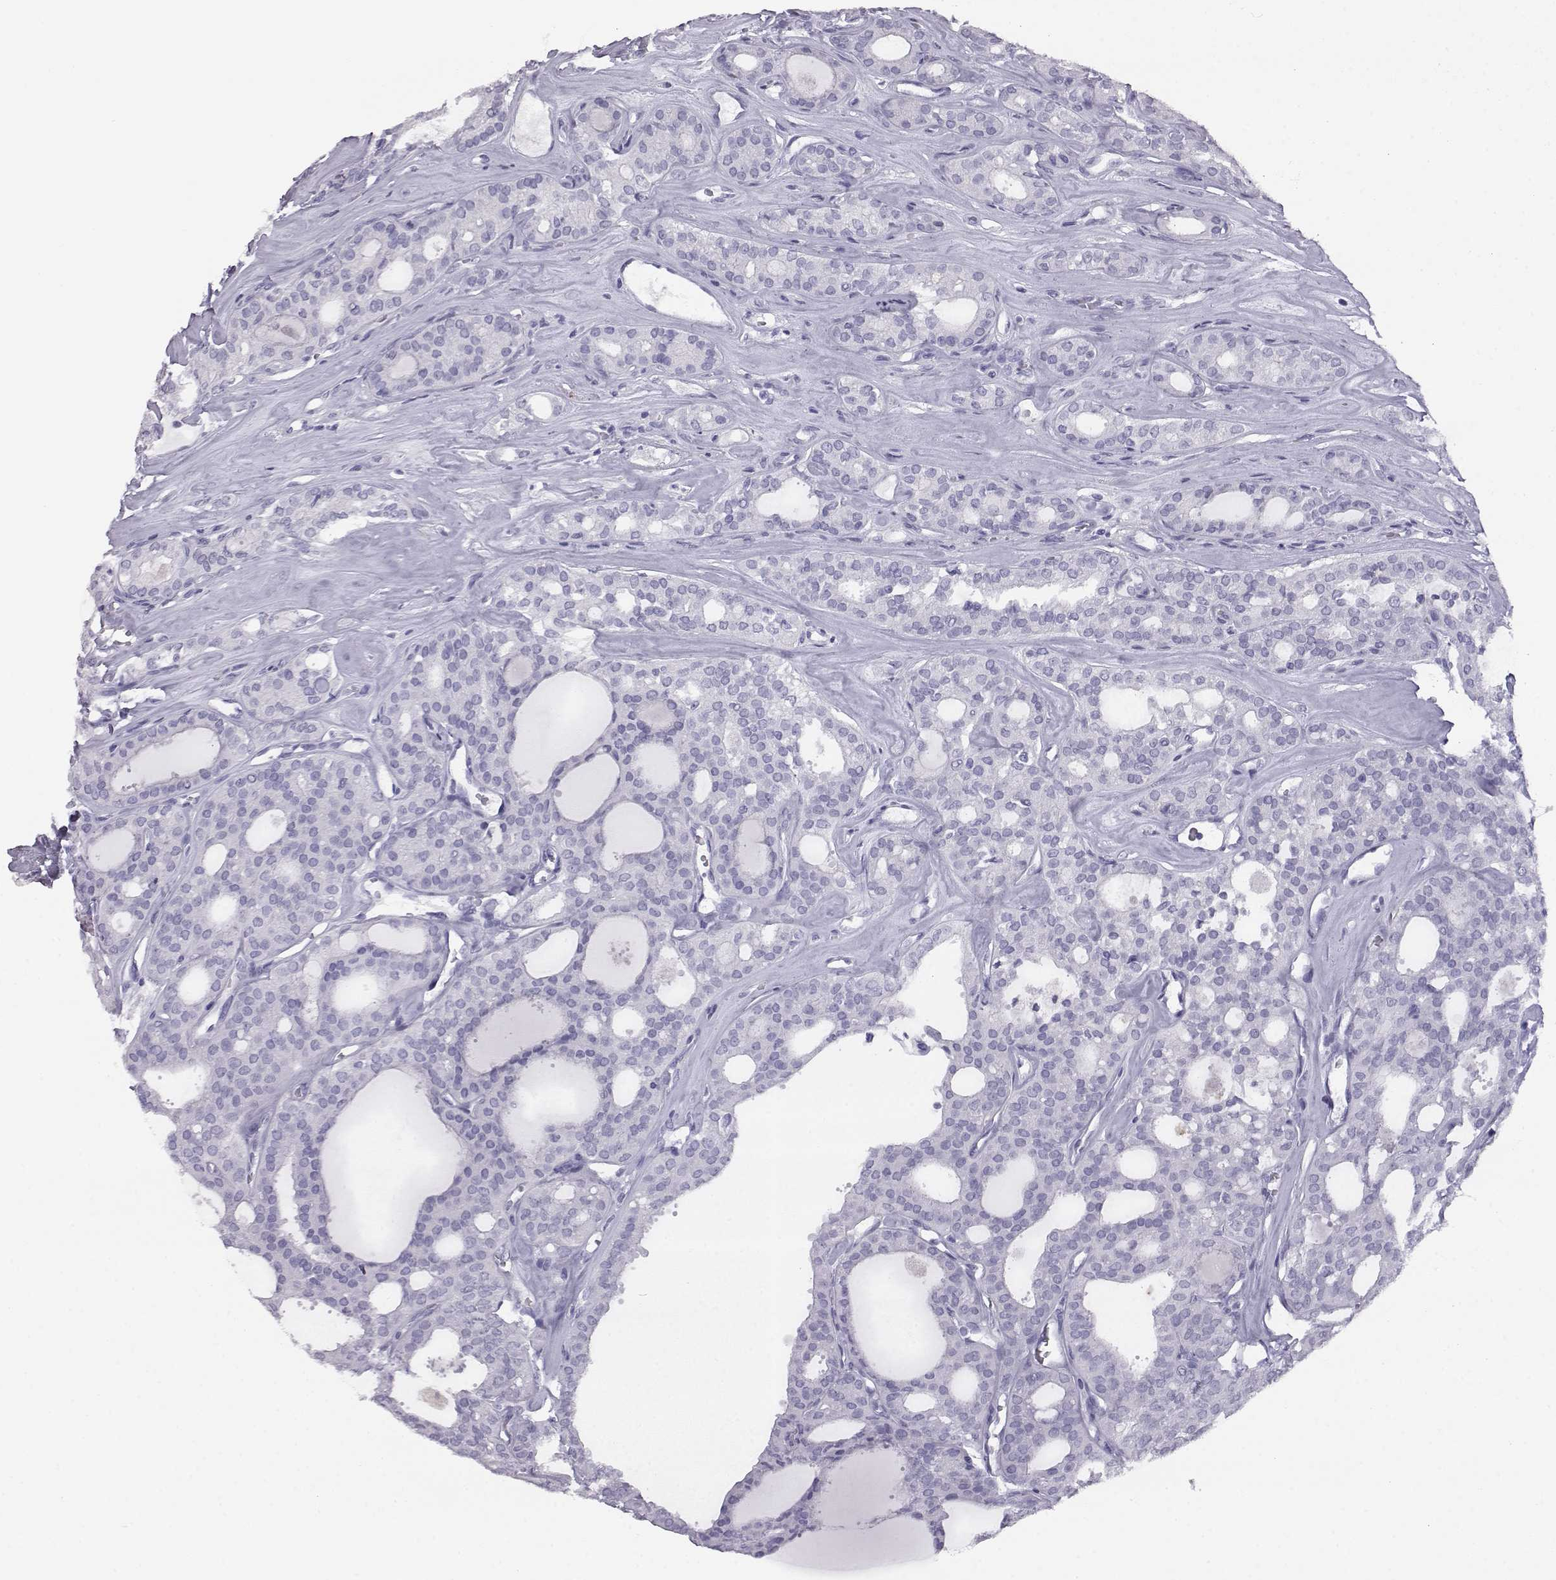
{"staining": {"intensity": "negative", "quantity": "none", "location": "none"}, "tissue": "thyroid cancer", "cell_type": "Tumor cells", "image_type": "cancer", "snomed": [{"axis": "morphology", "description": "Follicular adenoma carcinoma, NOS"}, {"axis": "topography", "description": "Thyroid gland"}], "caption": "A high-resolution image shows immunohistochemistry (IHC) staining of follicular adenoma carcinoma (thyroid), which exhibits no significant positivity in tumor cells.", "gene": "ITLN2", "patient": {"sex": "male", "age": 75}}